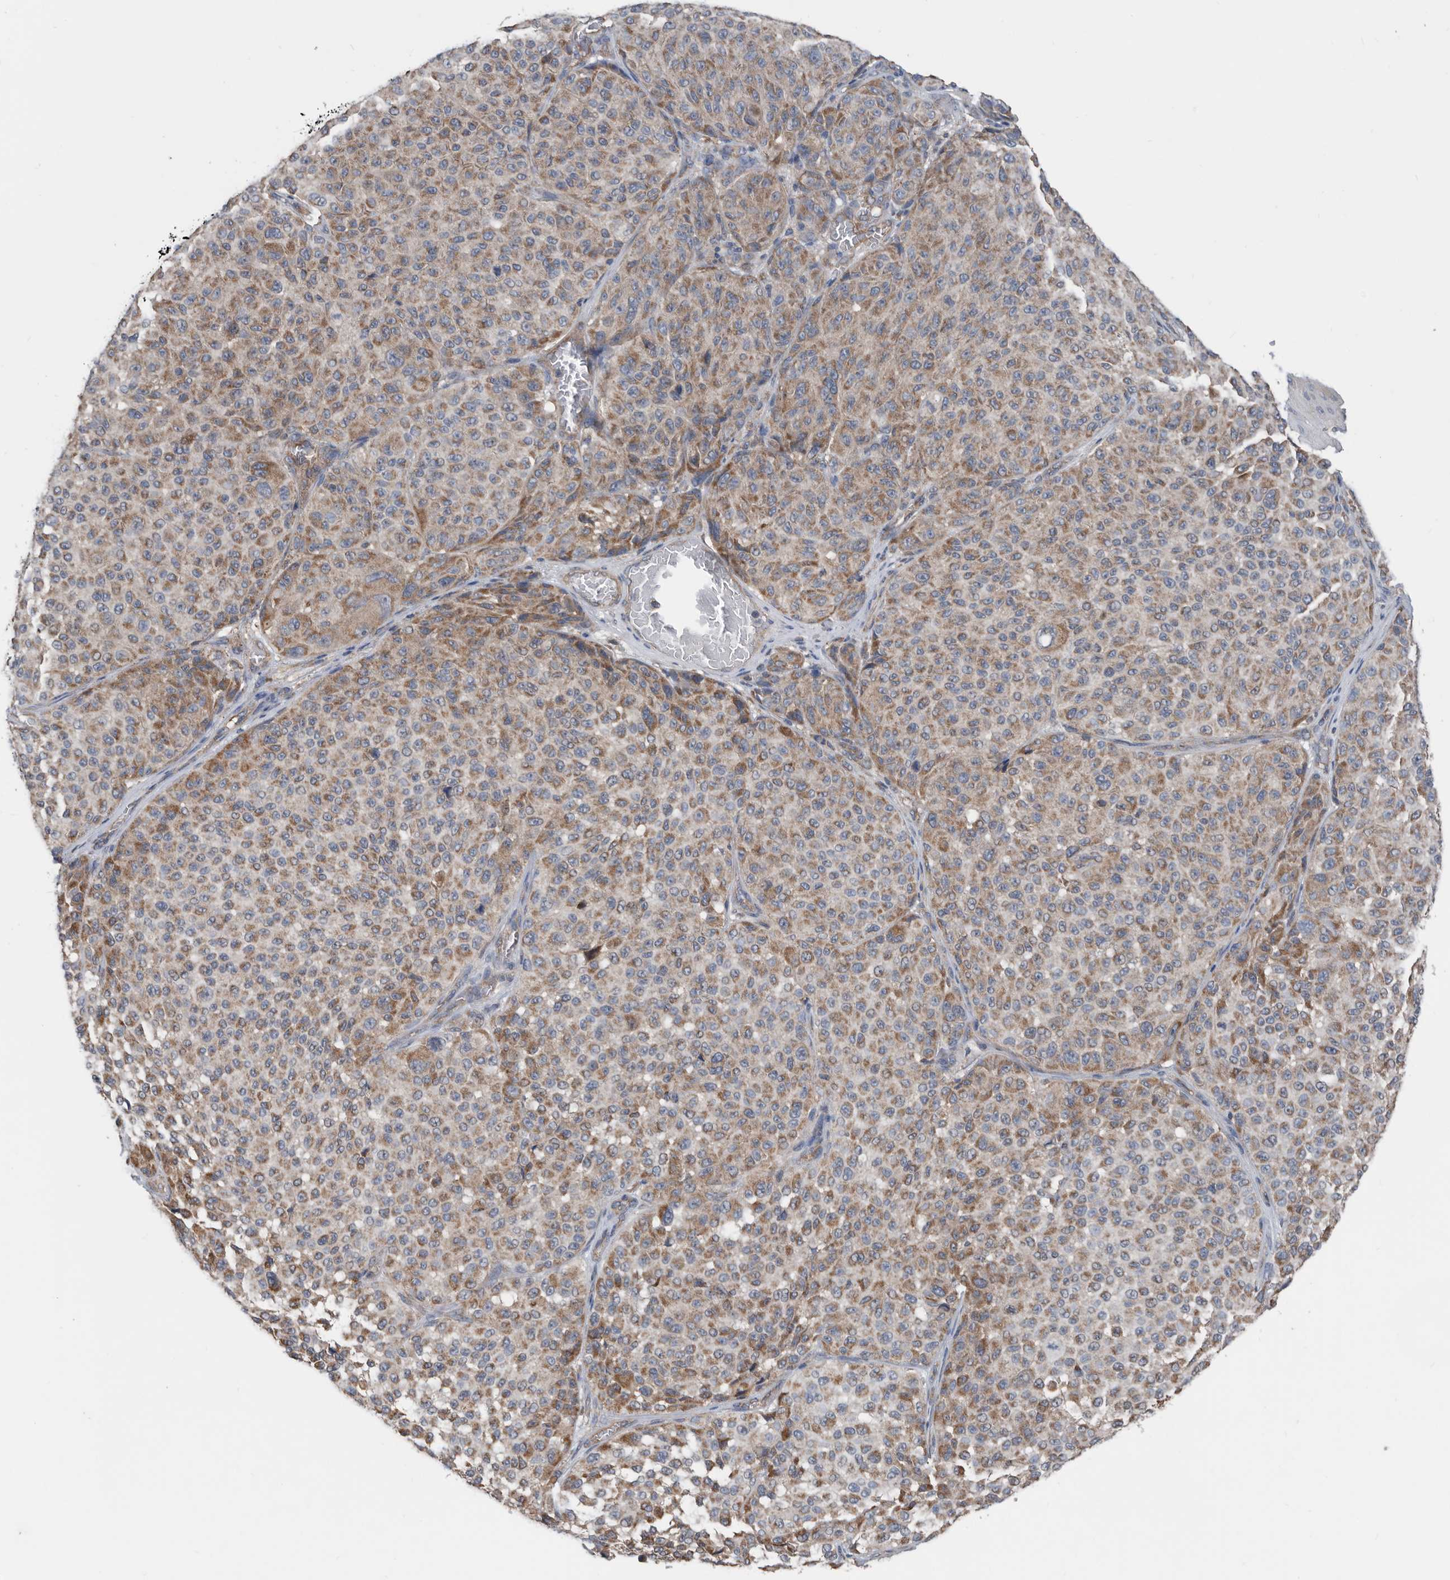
{"staining": {"intensity": "moderate", "quantity": ">75%", "location": "cytoplasmic/membranous"}, "tissue": "melanoma", "cell_type": "Tumor cells", "image_type": "cancer", "snomed": [{"axis": "morphology", "description": "Malignant melanoma, NOS"}, {"axis": "topography", "description": "Skin"}], "caption": "Malignant melanoma tissue displays moderate cytoplasmic/membranous positivity in approximately >75% of tumor cells", "gene": "AFAP1", "patient": {"sex": "male", "age": 83}}